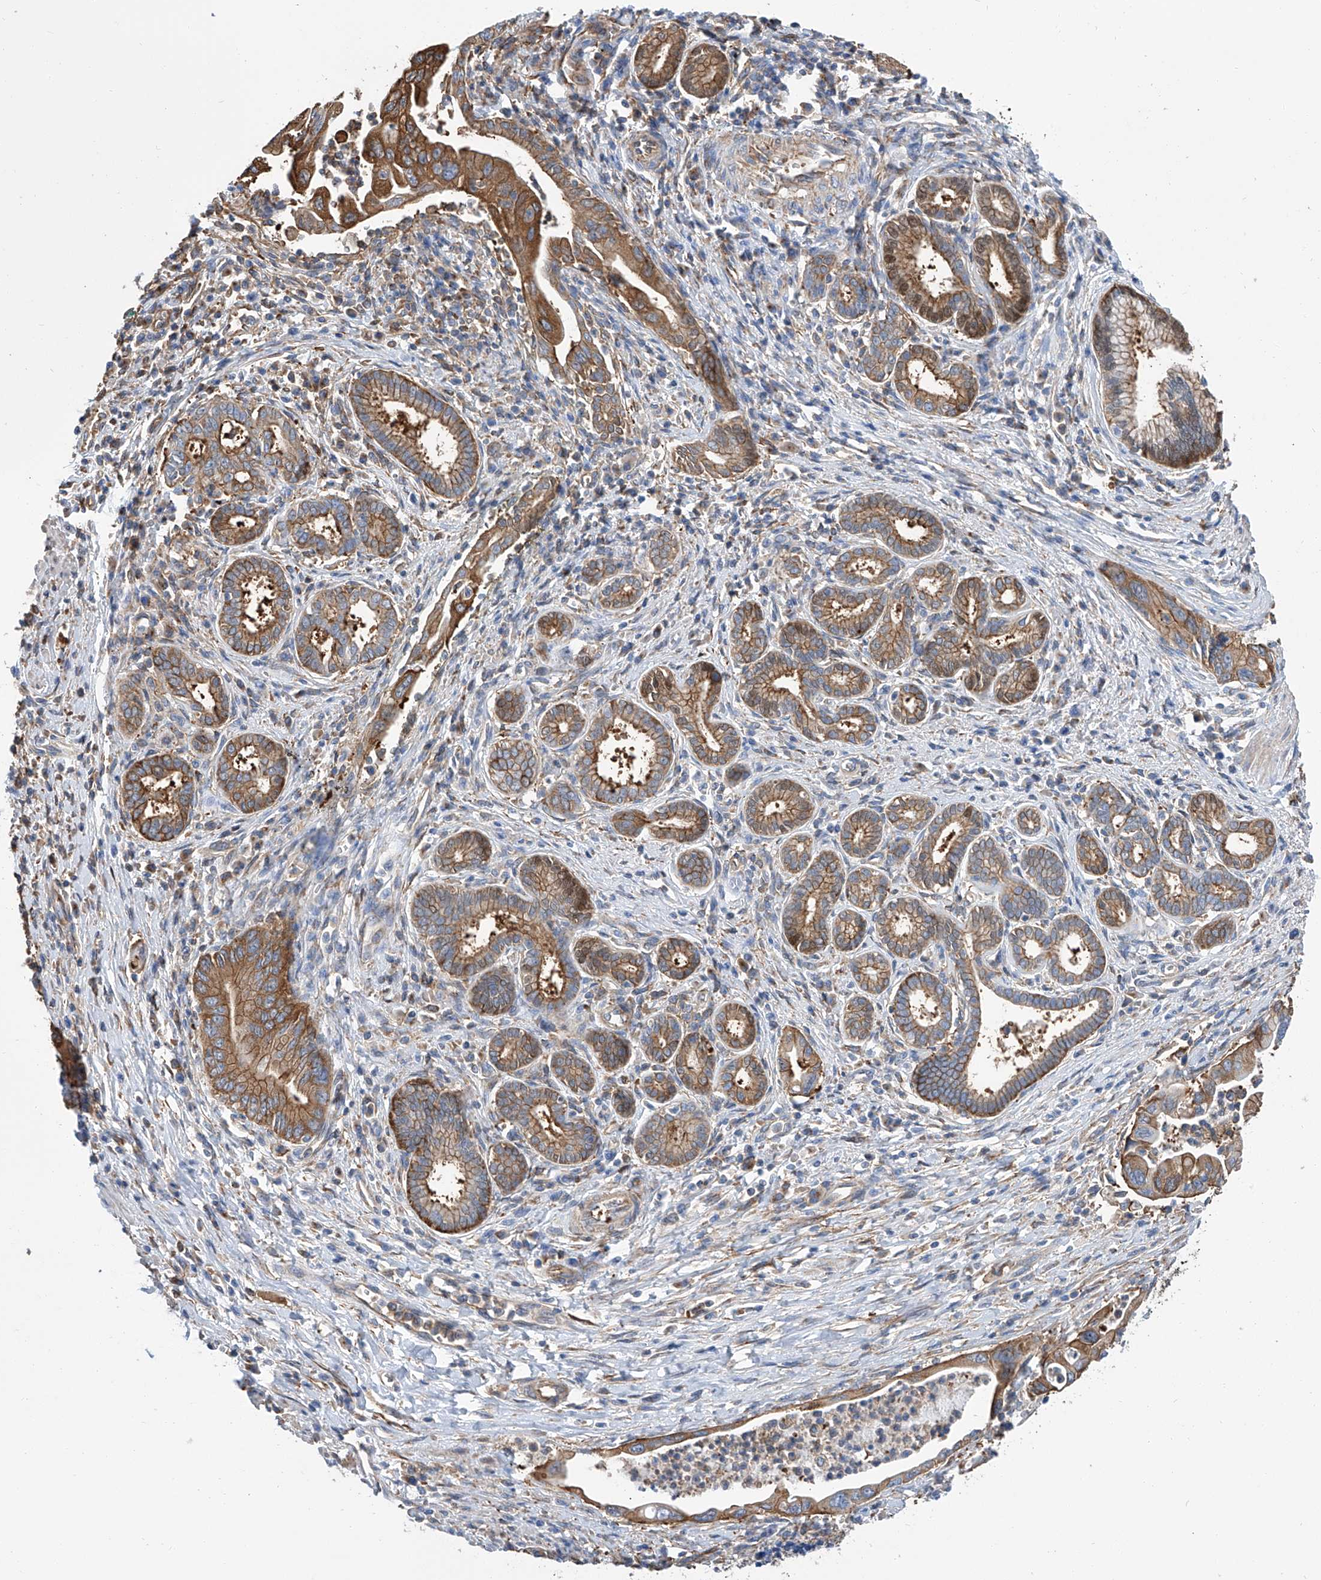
{"staining": {"intensity": "moderate", "quantity": ">75%", "location": "cytoplasmic/membranous"}, "tissue": "pancreatic cancer", "cell_type": "Tumor cells", "image_type": "cancer", "snomed": [{"axis": "morphology", "description": "Adenocarcinoma, NOS"}, {"axis": "topography", "description": "Pancreas"}], "caption": "This is a photomicrograph of immunohistochemistry (IHC) staining of pancreatic adenocarcinoma, which shows moderate staining in the cytoplasmic/membranous of tumor cells.", "gene": "GPT", "patient": {"sex": "male", "age": 78}}